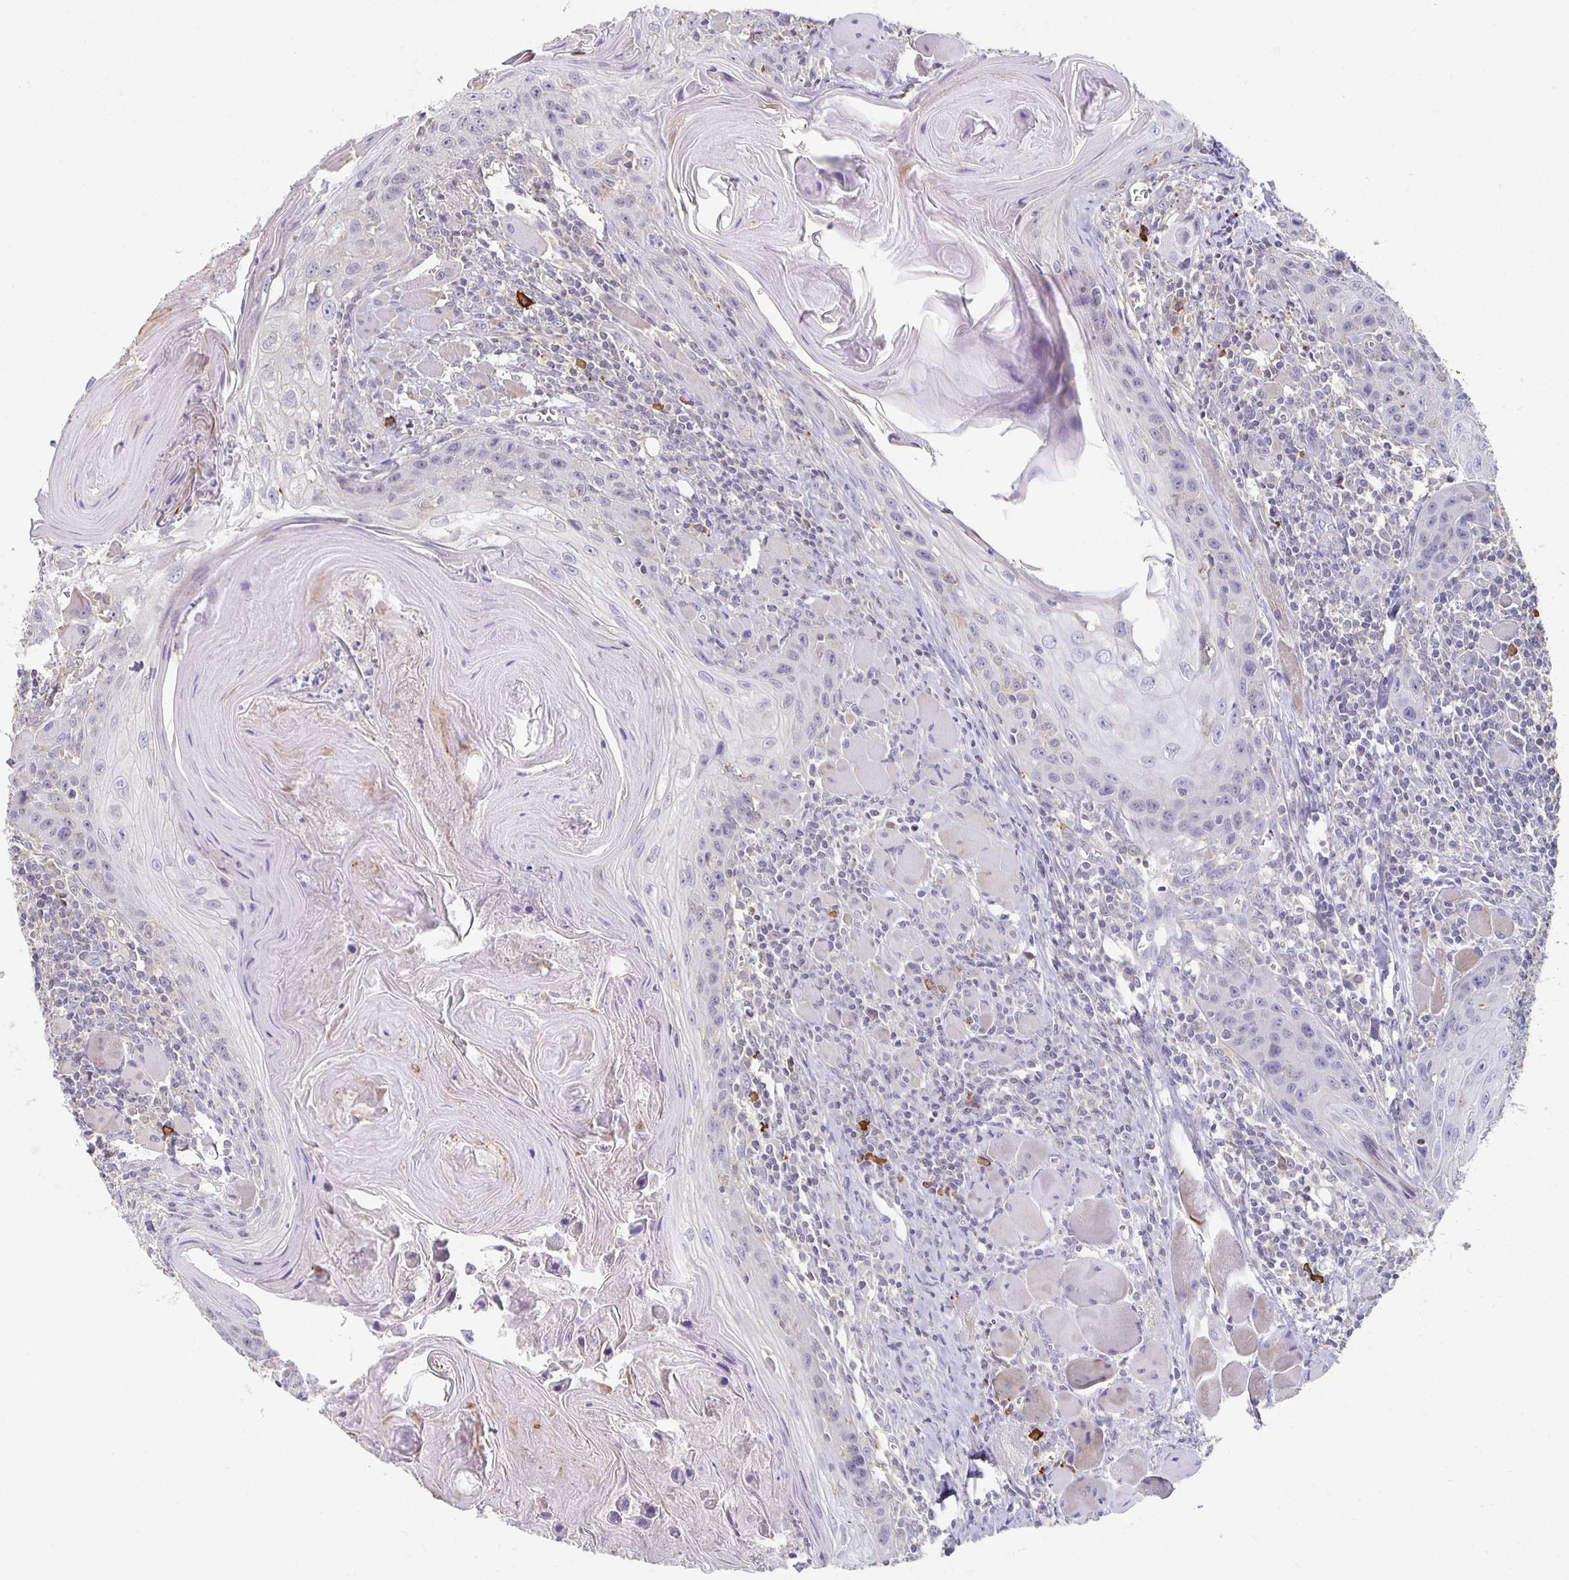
{"staining": {"intensity": "negative", "quantity": "none", "location": "none"}, "tissue": "head and neck cancer", "cell_type": "Tumor cells", "image_type": "cancer", "snomed": [{"axis": "morphology", "description": "Squamous cell carcinoma, NOS"}, {"axis": "topography", "description": "Oral tissue"}, {"axis": "topography", "description": "Head-Neck"}], "caption": "There is no significant staining in tumor cells of head and neck squamous cell carcinoma.", "gene": "ZNF692", "patient": {"sex": "male", "age": 58}}